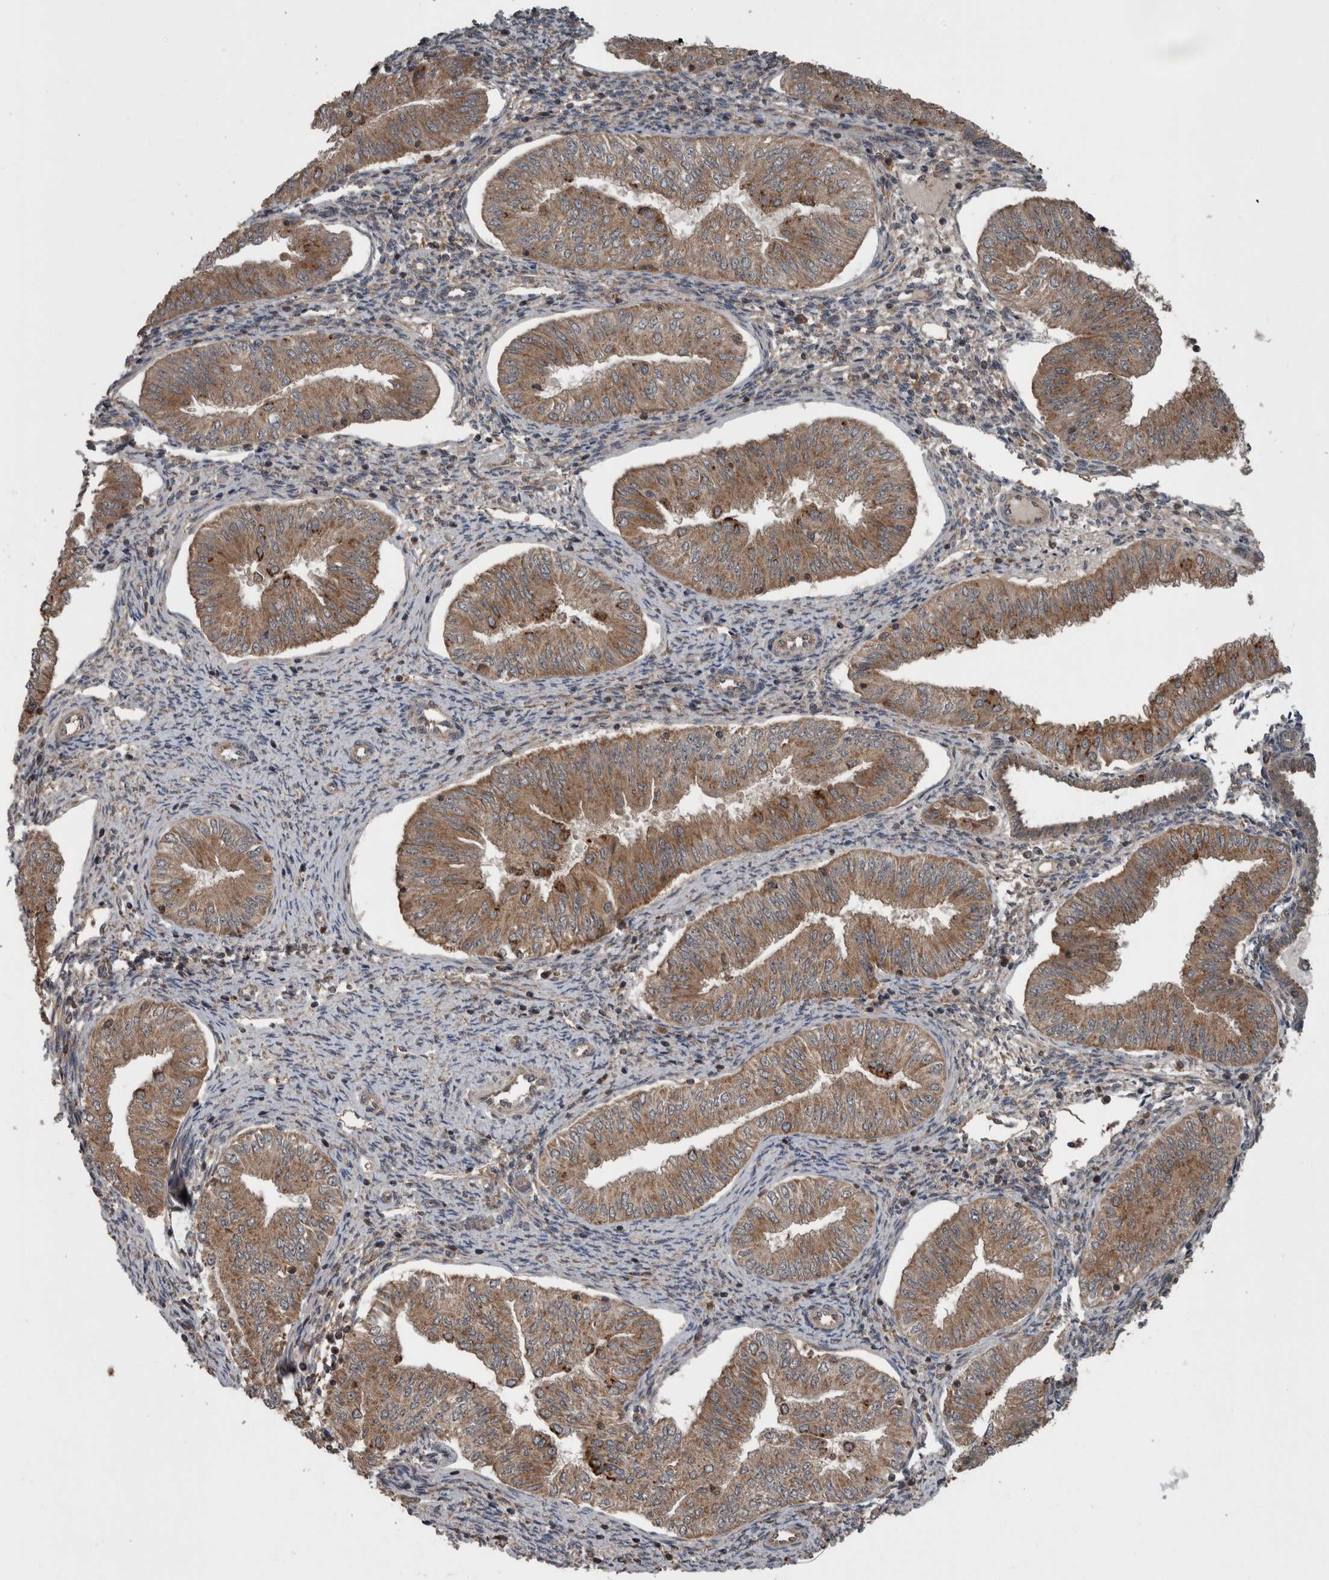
{"staining": {"intensity": "moderate", "quantity": ">75%", "location": "cytoplasmic/membranous"}, "tissue": "endometrial cancer", "cell_type": "Tumor cells", "image_type": "cancer", "snomed": [{"axis": "morphology", "description": "Normal tissue, NOS"}, {"axis": "morphology", "description": "Adenocarcinoma, NOS"}, {"axis": "topography", "description": "Endometrium"}], "caption": "Human endometrial adenocarcinoma stained with a protein marker displays moderate staining in tumor cells.", "gene": "RIOK3", "patient": {"sex": "female", "age": 53}}